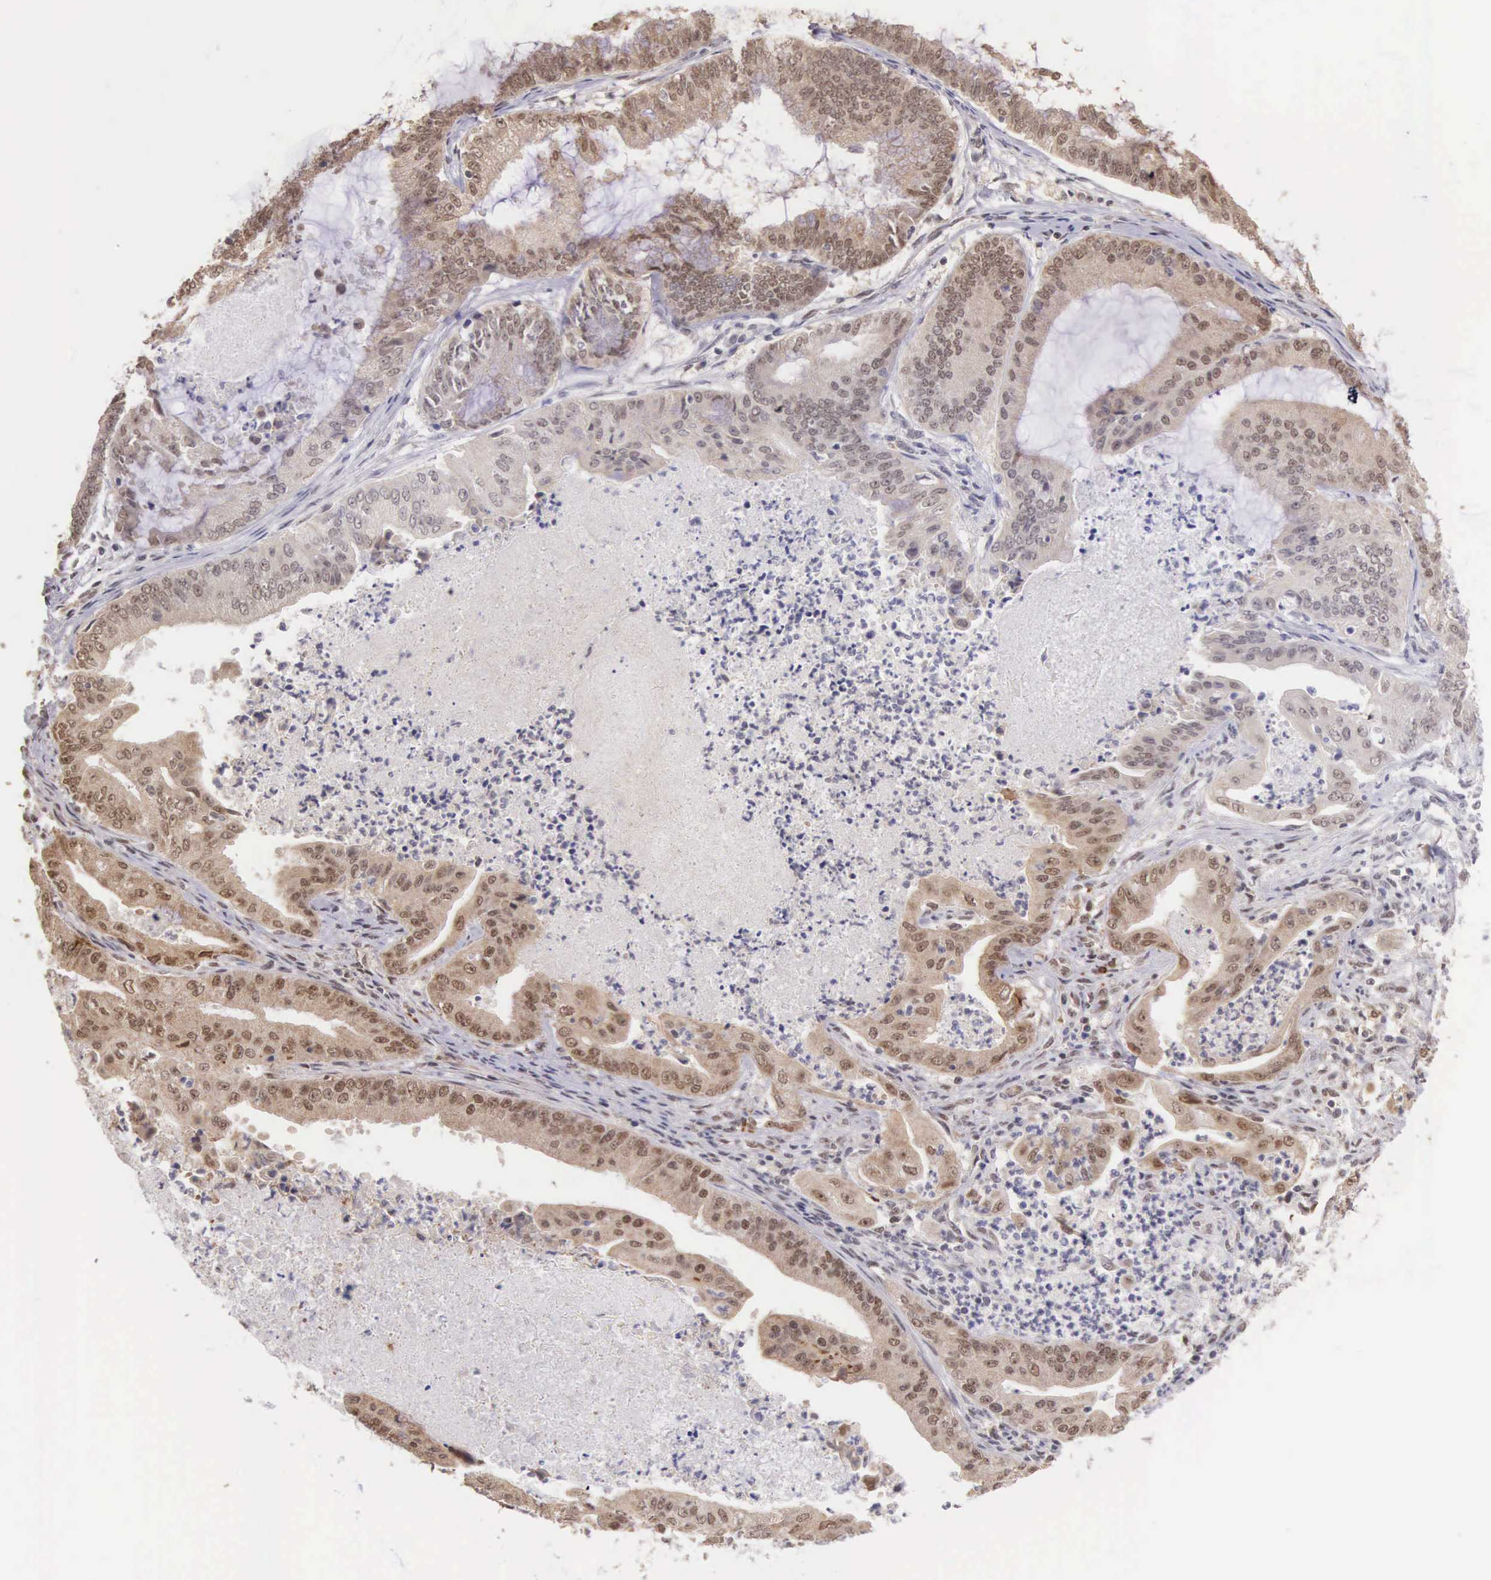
{"staining": {"intensity": "moderate", "quantity": "<25%", "location": "nuclear"}, "tissue": "endometrial cancer", "cell_type": "Tumor cells", "image_type": "cancer", "snomed": [{"axis": "morphology", "description": "Adenocarcinoma, NOS"}, {"axis": "topography", "description": "Endometrium"}], "caption": "Endometrial cancer (adenocarcinoma) stained with immunohistochemistry (IHC) reveals moderate nuclear positivity in approximately <25% of tumor cells.", "gene": "HMGXB4", "patient": {"sex": "female", "age": 63}}